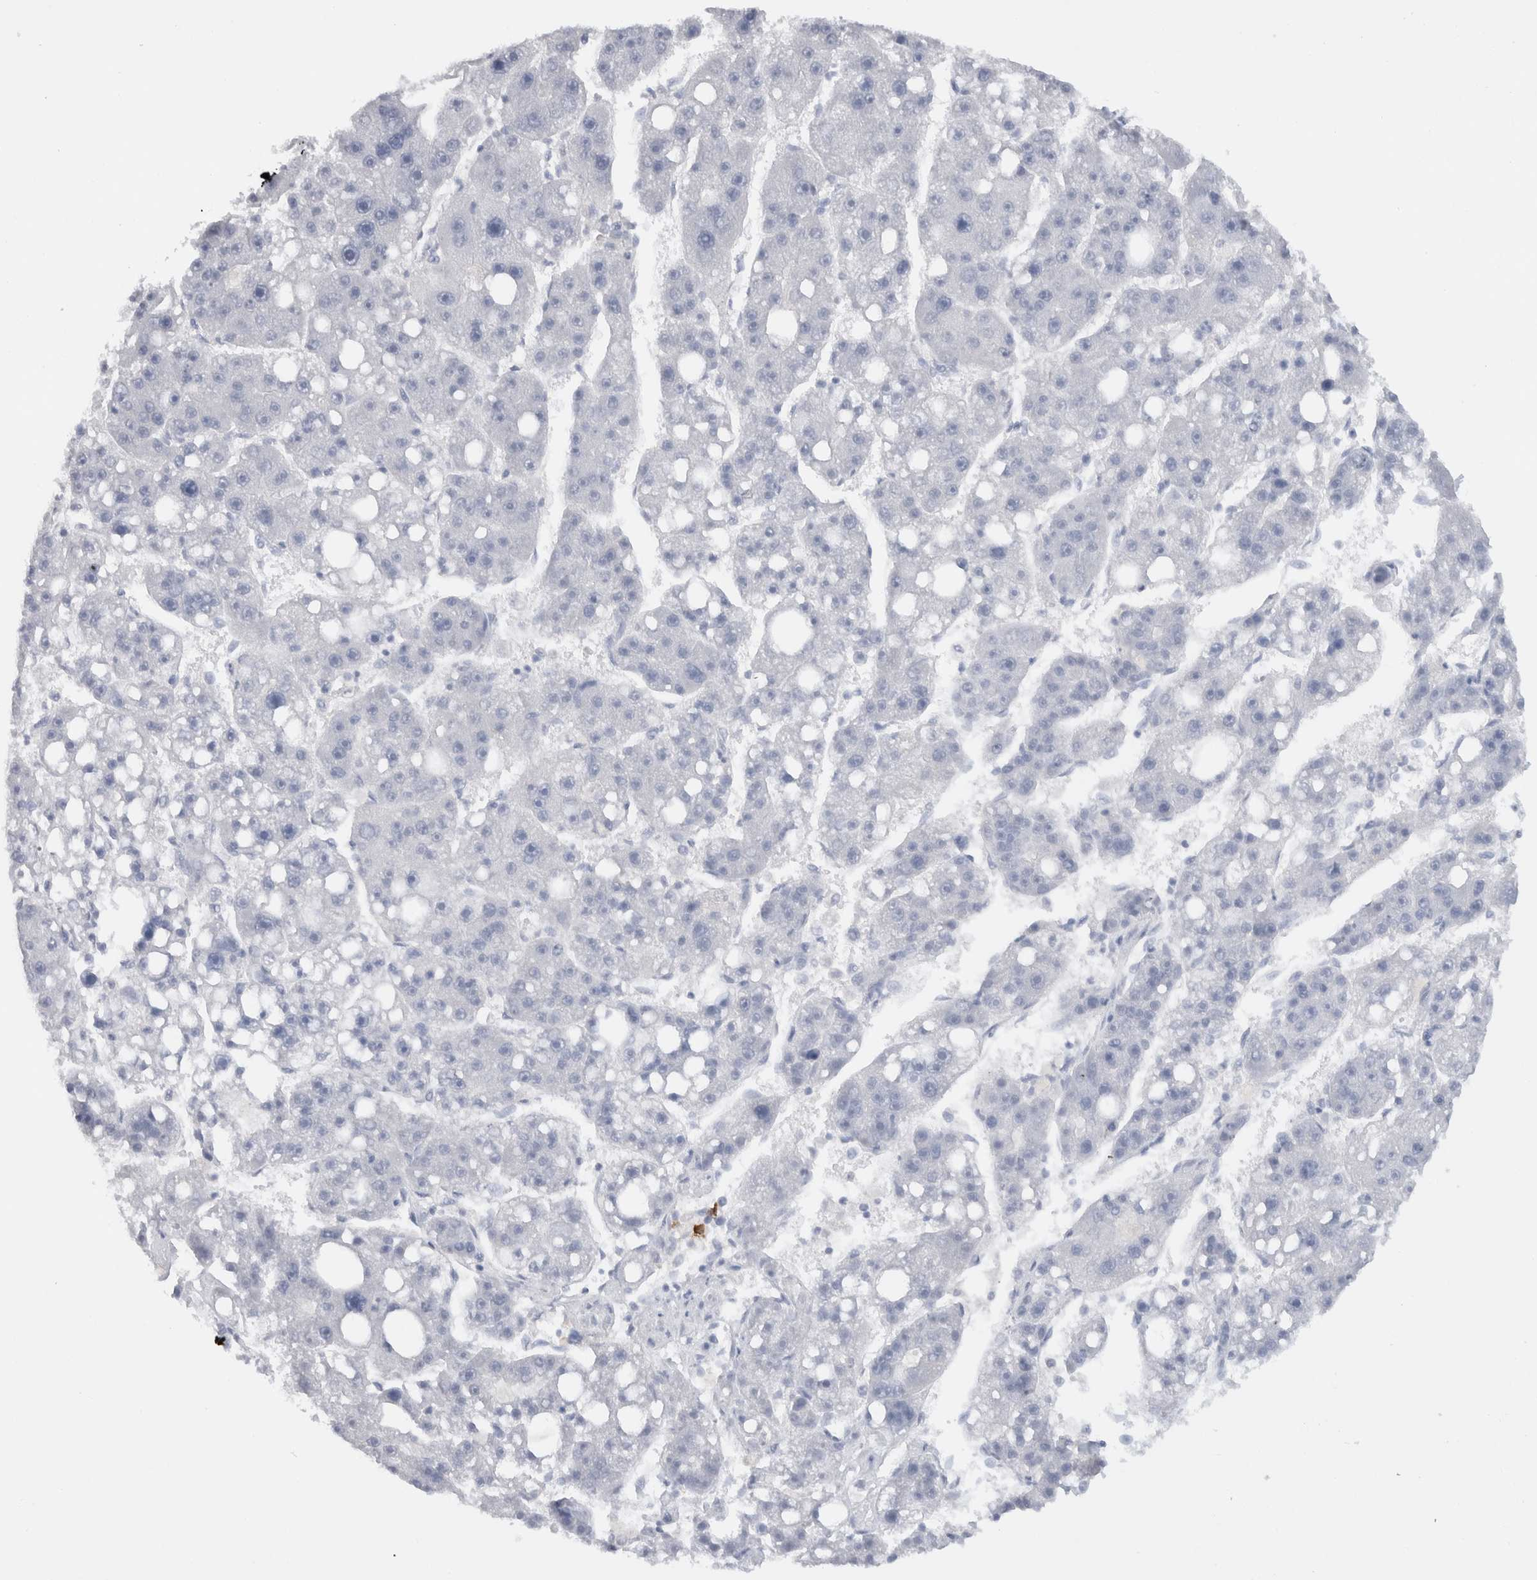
{"staining": {"intensity": "negative", "quantity": "none", "location": "none"}, "tissue": "liver cancer", "cell_type": "Tumor cells", "image_type": "cancer", "snomed": [{"axis": "morphology", "description": "Carcinoma, Hepatocellular, NOS"}, {"axis": "topography", "description": "Liver"}], "caption": "DAB (3,3'-diaminobenzidine) immunohistochemical staining of liver cancer (hepatocellular carcinoma) reveals no significant expression in tumor cells. (Stains: DAB immunohistochemistry with hematoxylin counter stain, Microscopy: brightfield microscopy at high magnification).", "gene": "LAMP3", "patient": {"sex": "female", "age": 61}}